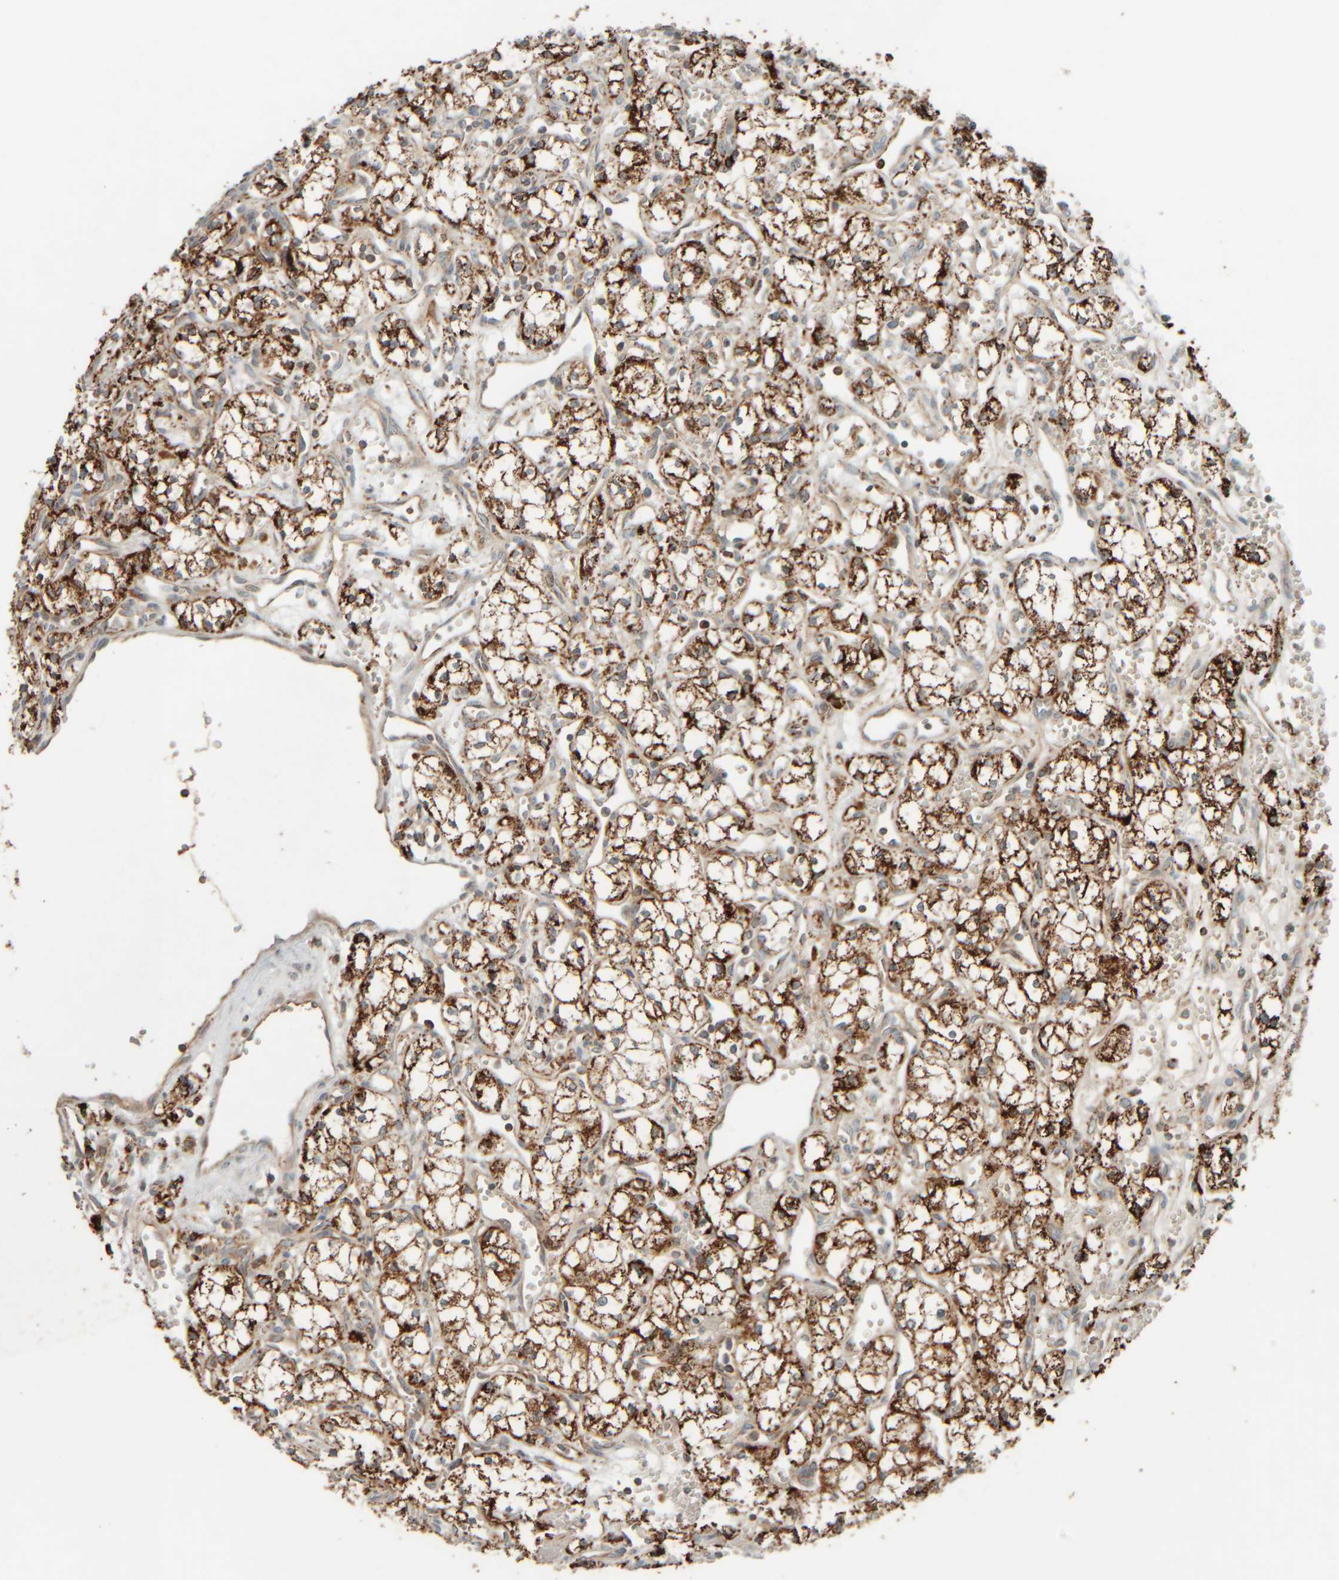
{"staining": {"intensity": "strong", "quantity": ">75%", "location": "cytoplasmic/membranous"}, "tissue": "renal cancer", "cell_type": "Tumor cells", "image_type": "cancer", "snomed": [{"axis": "morphology", "description": "Adenocarcinoma, NOS"}, {"axis": "topography", "description": "Kidney"}], "caption": "DAB (3,3'-diaminobenzidine) immunohistochemical staining of human renal cancer (adenocarcinoma) shows strong cytoplasmic/membranous protein expression in about >75% of tumor cells. Immunohistochemistry (ihc) stains the protein in brown and the nuclei are stained blue.", "gene": "SPAG5", "patient": {"sex": "male", "age": 59}}